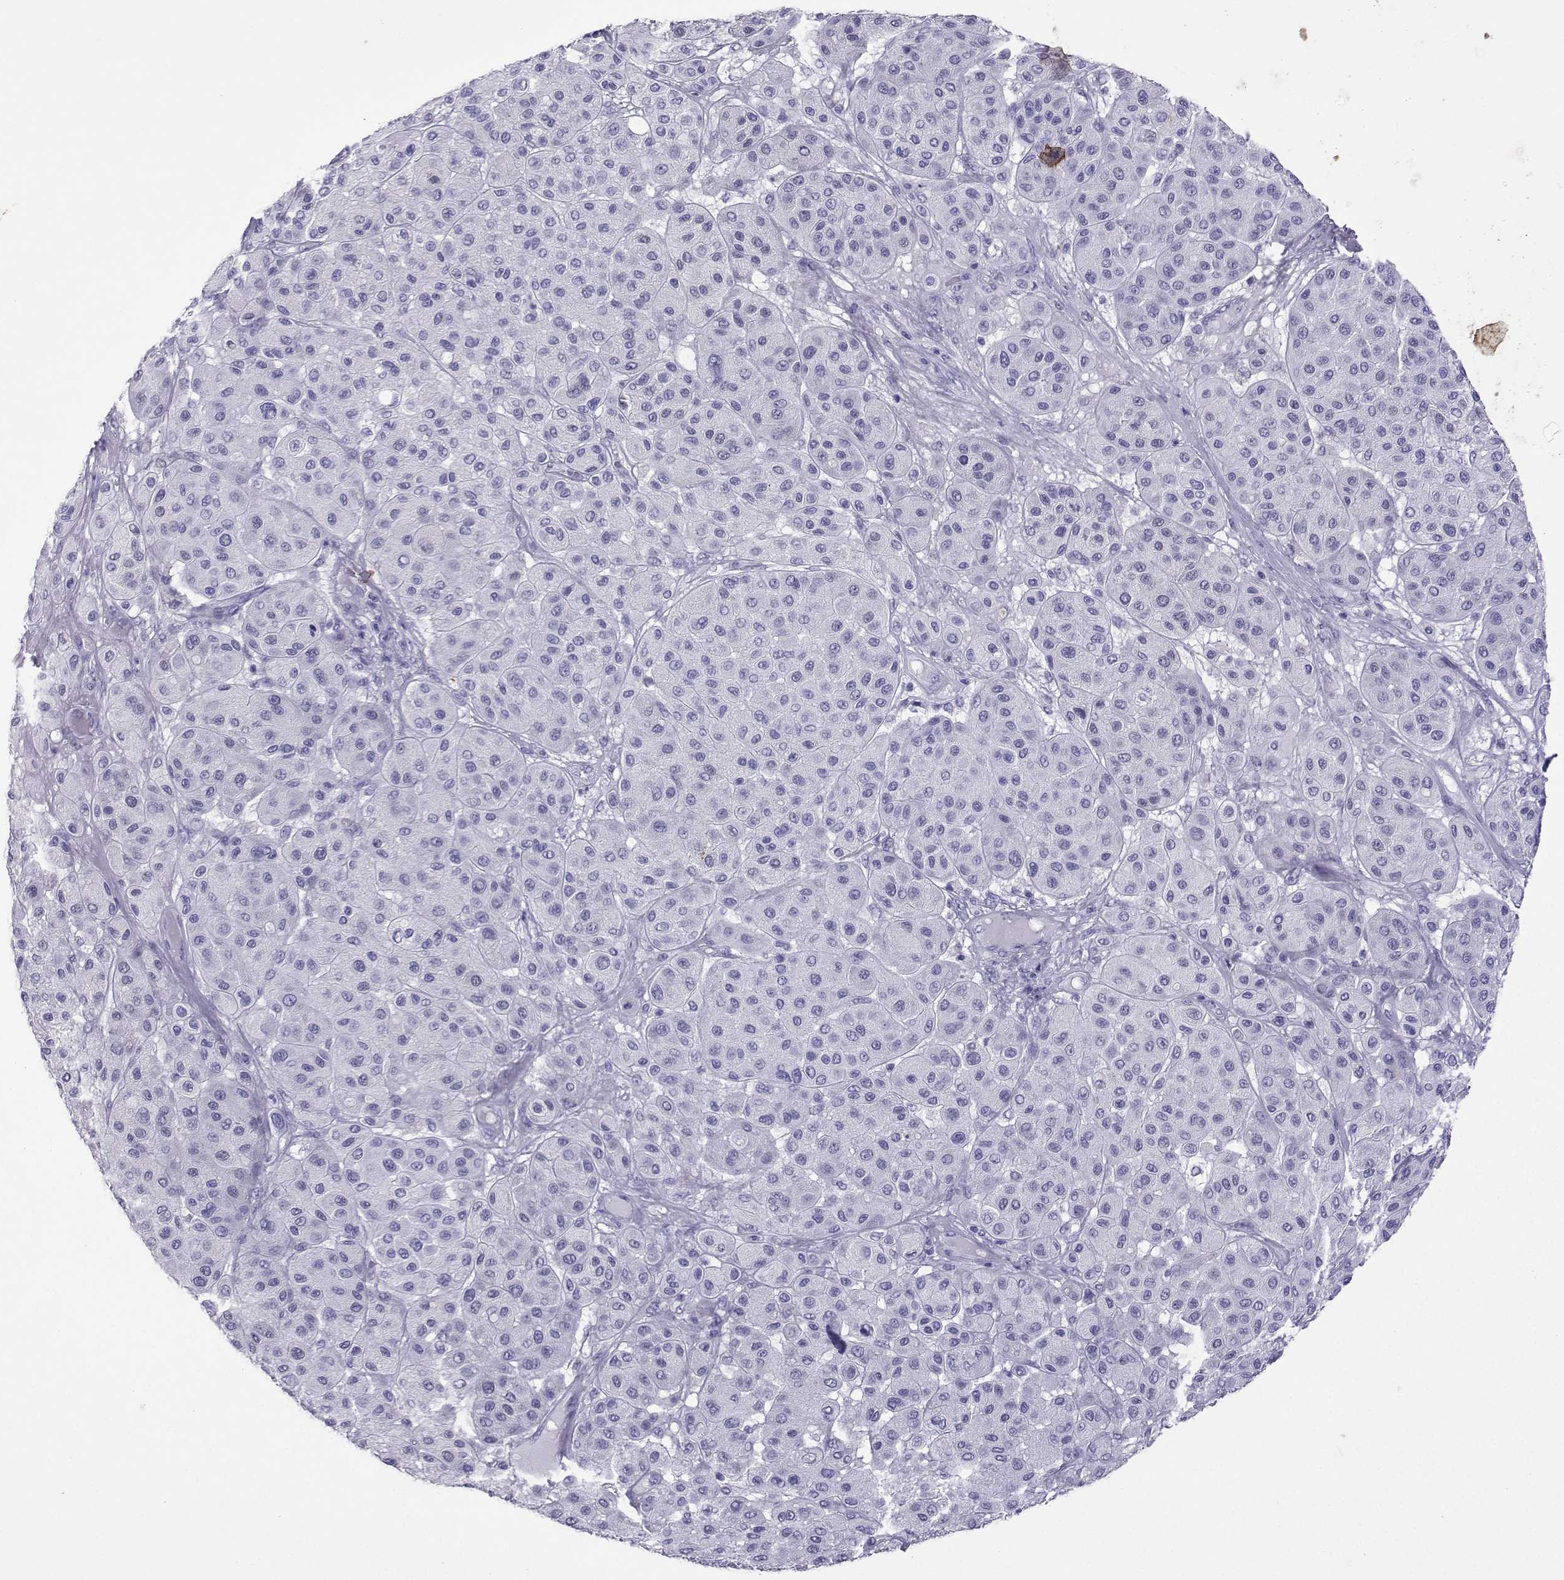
{"staining": {"intensity": "negative", "quantity": "none", "location": "none"}, "tissue": "melanoma", "cell_type": "Tumor cells", "image_type": "cancer", "snomed": [{"axis": "morphology", "description": "Malignant melanoma, Metastatic site"}, {"axis": "topography", "description": "Smooth muscle"}], "caption": "Melanoma was stained to show a protein in brown. There is no significant positivity in tumor cells.", "gene": "LORICRIN", "patient": {"sex": "male", "age": 41}}